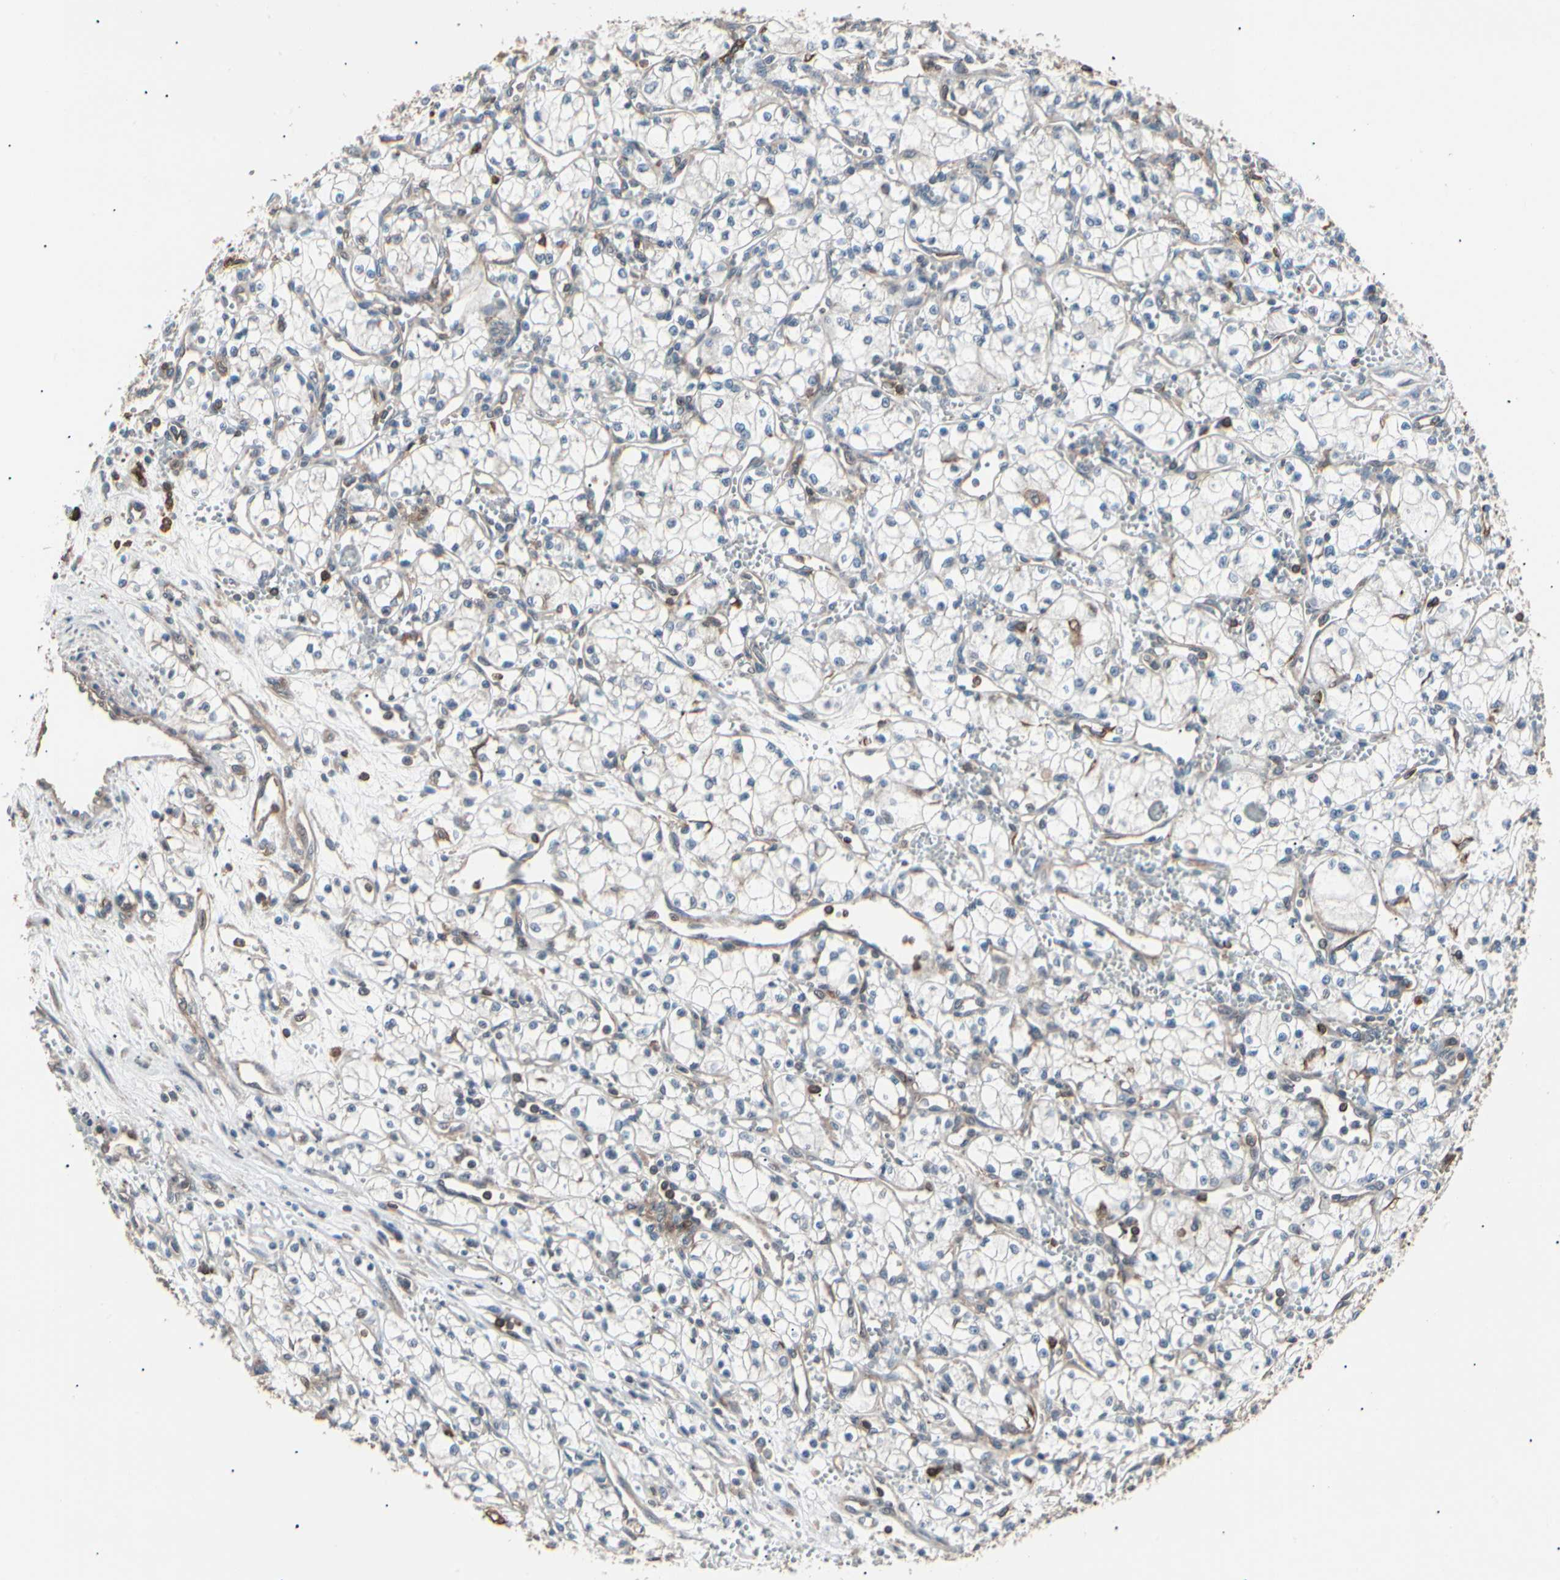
{"staining": {"intensity": "negative", "quantity": "none", "location": "none"}, "tissue": "renal cancer", "cell_type": "Tumor cells", "image_type": "cancer", "snomed": [{"axis": "morphology", "description": "Normal tissue, NOS"}, {"axis": "morphology", "description": "Adenocarcinoma, NOS"}, {"axis": "topography", "description": "Kidney"}], "caption": "The histopathology image displays no staining of tumor cells in renal adenocarcinoma.", "gene": "MAPK13", "patient": {"sex": "male", "age": 59}}